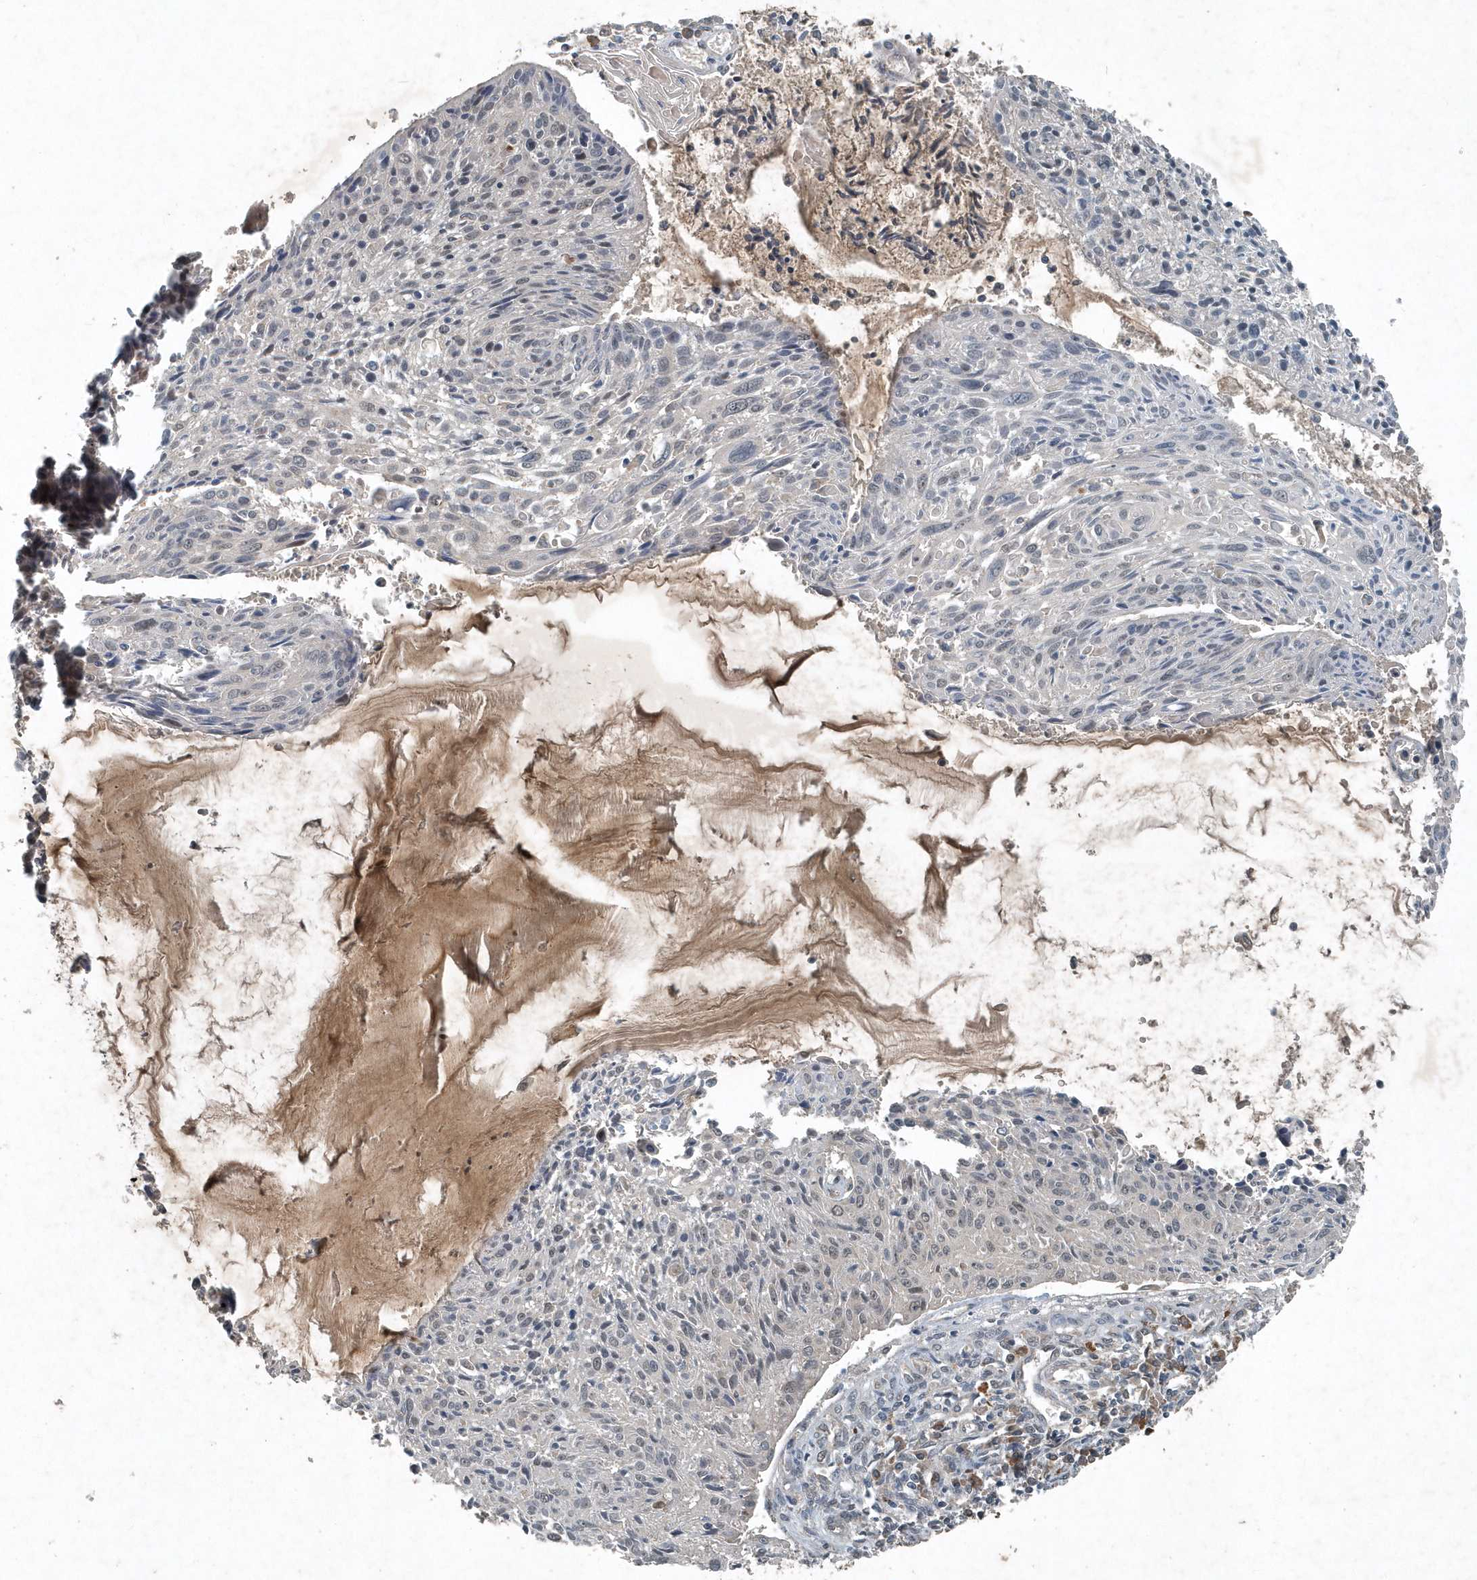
{"staining": {"intensity": "negative", "quantity": "none", "location": "none"}, "tissue": "cervical cancer", "cell_type": "Tumor cells", "image_type": "cancer", "snomed": [{"axis": "morphology", "description": "Squamous cell carcinoma, NOS"}, {"axis": "topography", "description": "Cervix"}], "caption": "This is an immunohistochemistry (IHC) image of cervical squamous cell carcinoma. There is no staining in tumor cells.", "gene": "SCFD2", "patient": {"sex": "female", "age": 51}}